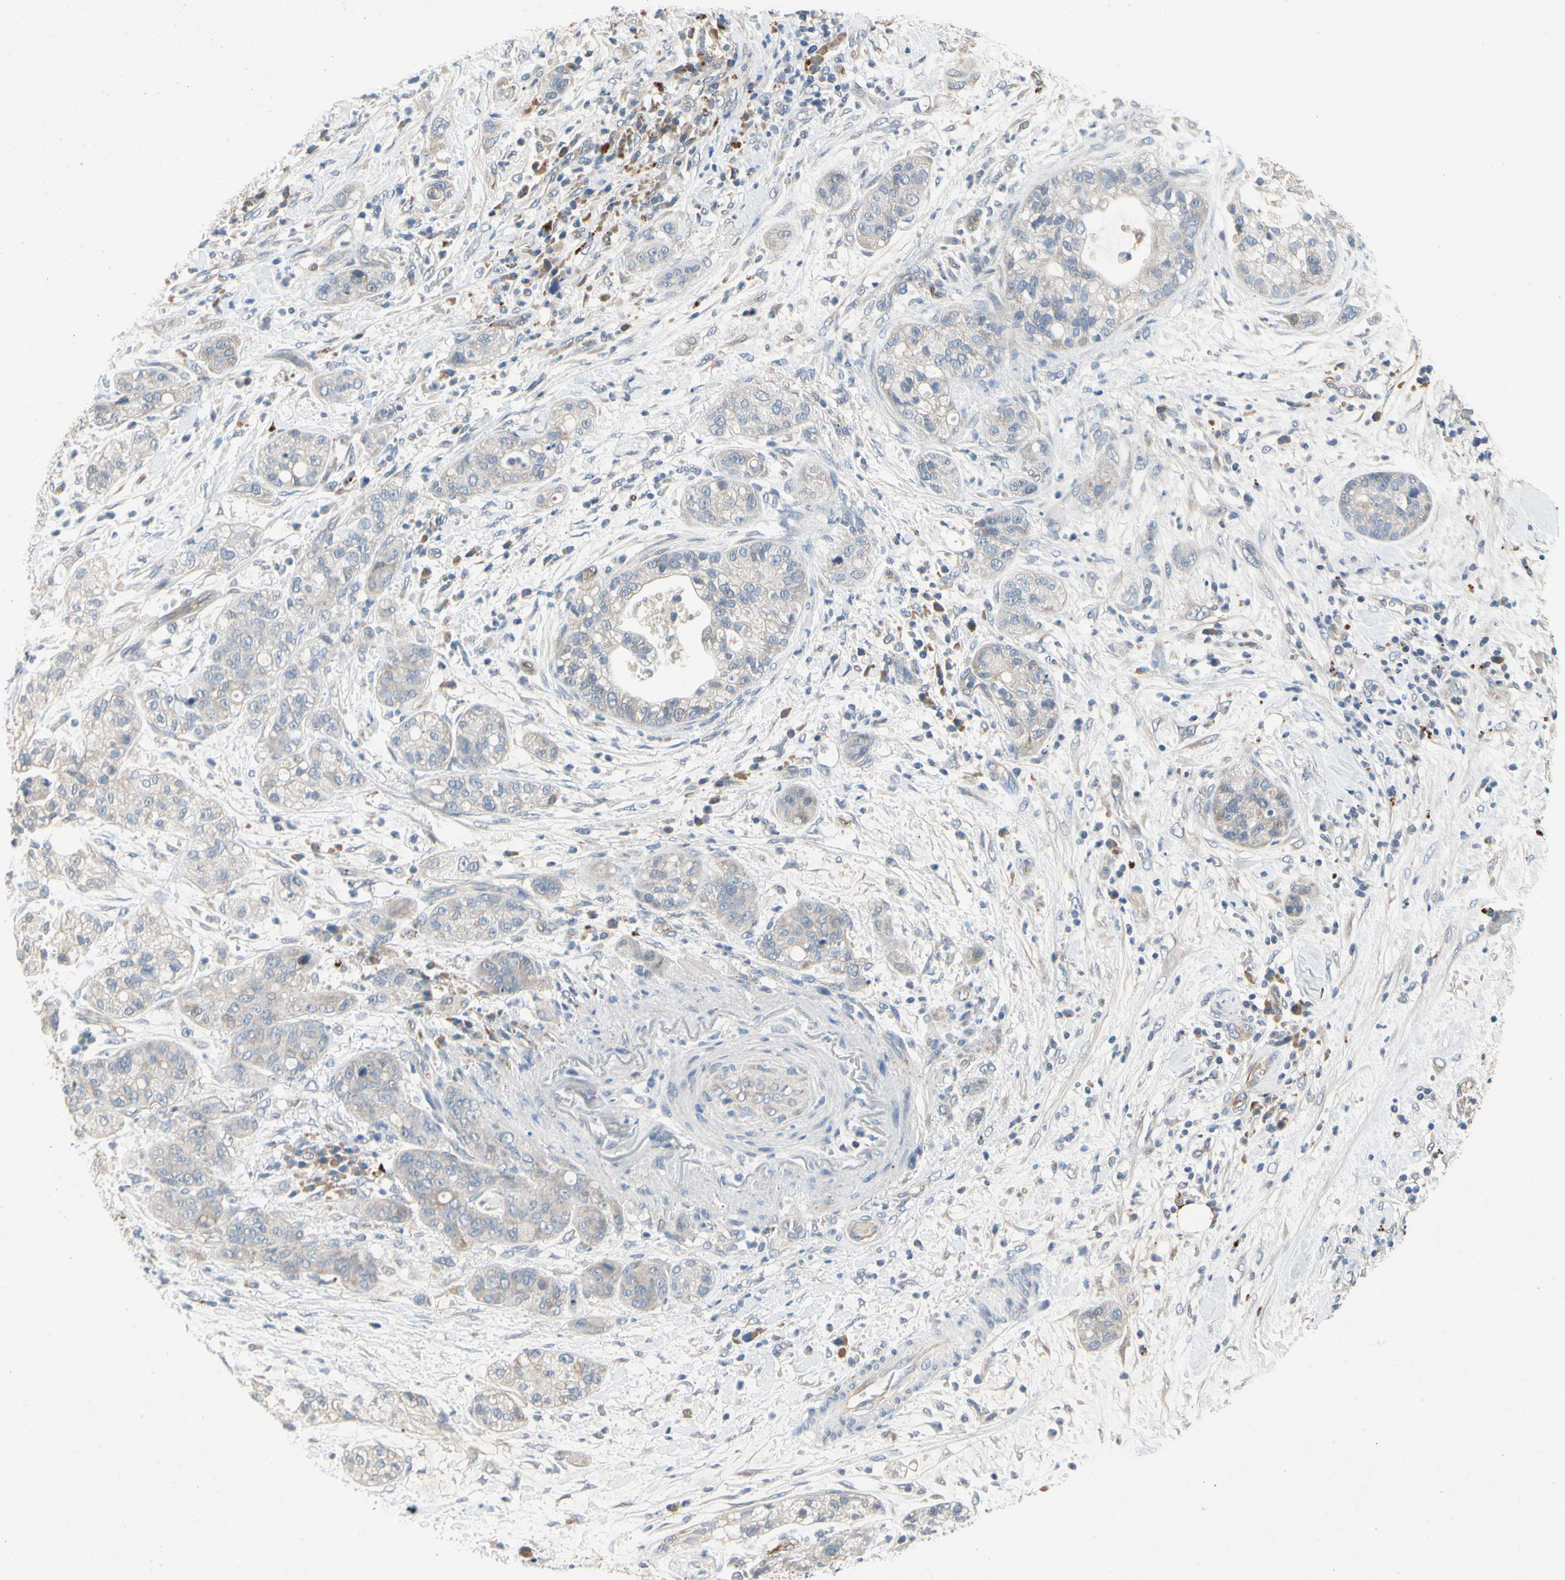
{"staining": {"intensity": "negative", "quantity": "none", "location": "none"}, "tissue": "pancreatic cancer", "cell_type": "Tumor cells", "image_type": "cancer", "snomed": [{"axis": "morphology", "description": "Adenocarcinoma, NOS"}, {"axis": "topography", "description": "Pancreas"}], "caption": "DAB (3,3'-diaminobenzidine) immunohistochemical staining of human pancreatic cancer (adenocarcinoma) exhibits no significant staining in tumor cells.", "gene": "ALPL", "patient": {"sex": "female", "age": 78}}